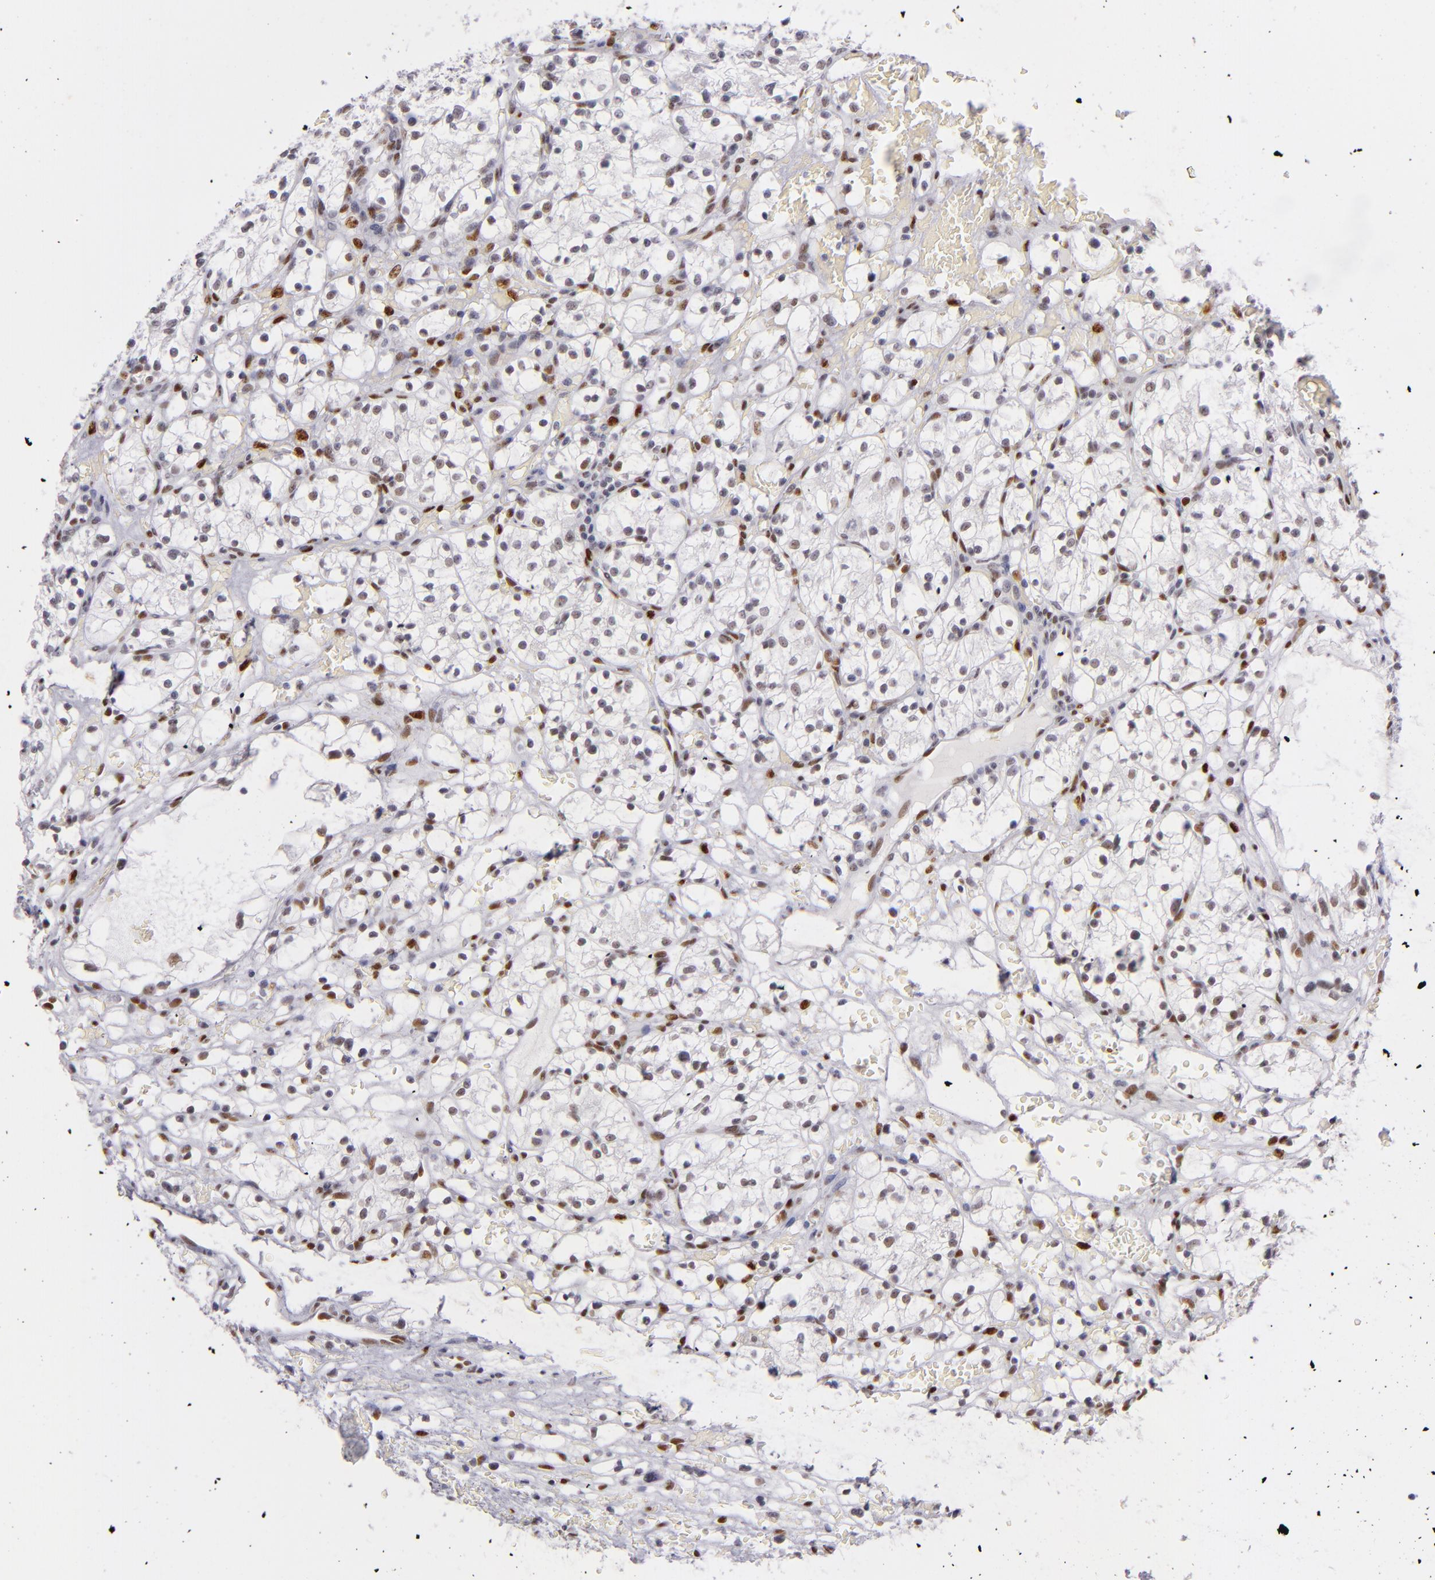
{"staining": {"intensity": "moderate", "quantity": "<25%", "location": "nuclear"}, "tissue": "renal cancer", "cell_type": "Tumor cells", "image_type": "cancer", "snomed": [{"axis": "morphology", "description": "Adenocarcinoma, NOS"}, {"axis": "topography", "description": "Kidney"}], "caption": "An image of renal cancer (adenocarcinoma) stained for a protein reveals moderate nuclear brown staining in tumor cells.", "gene": "TOP3A", "patient": {"sex": "female", "age": 60}}